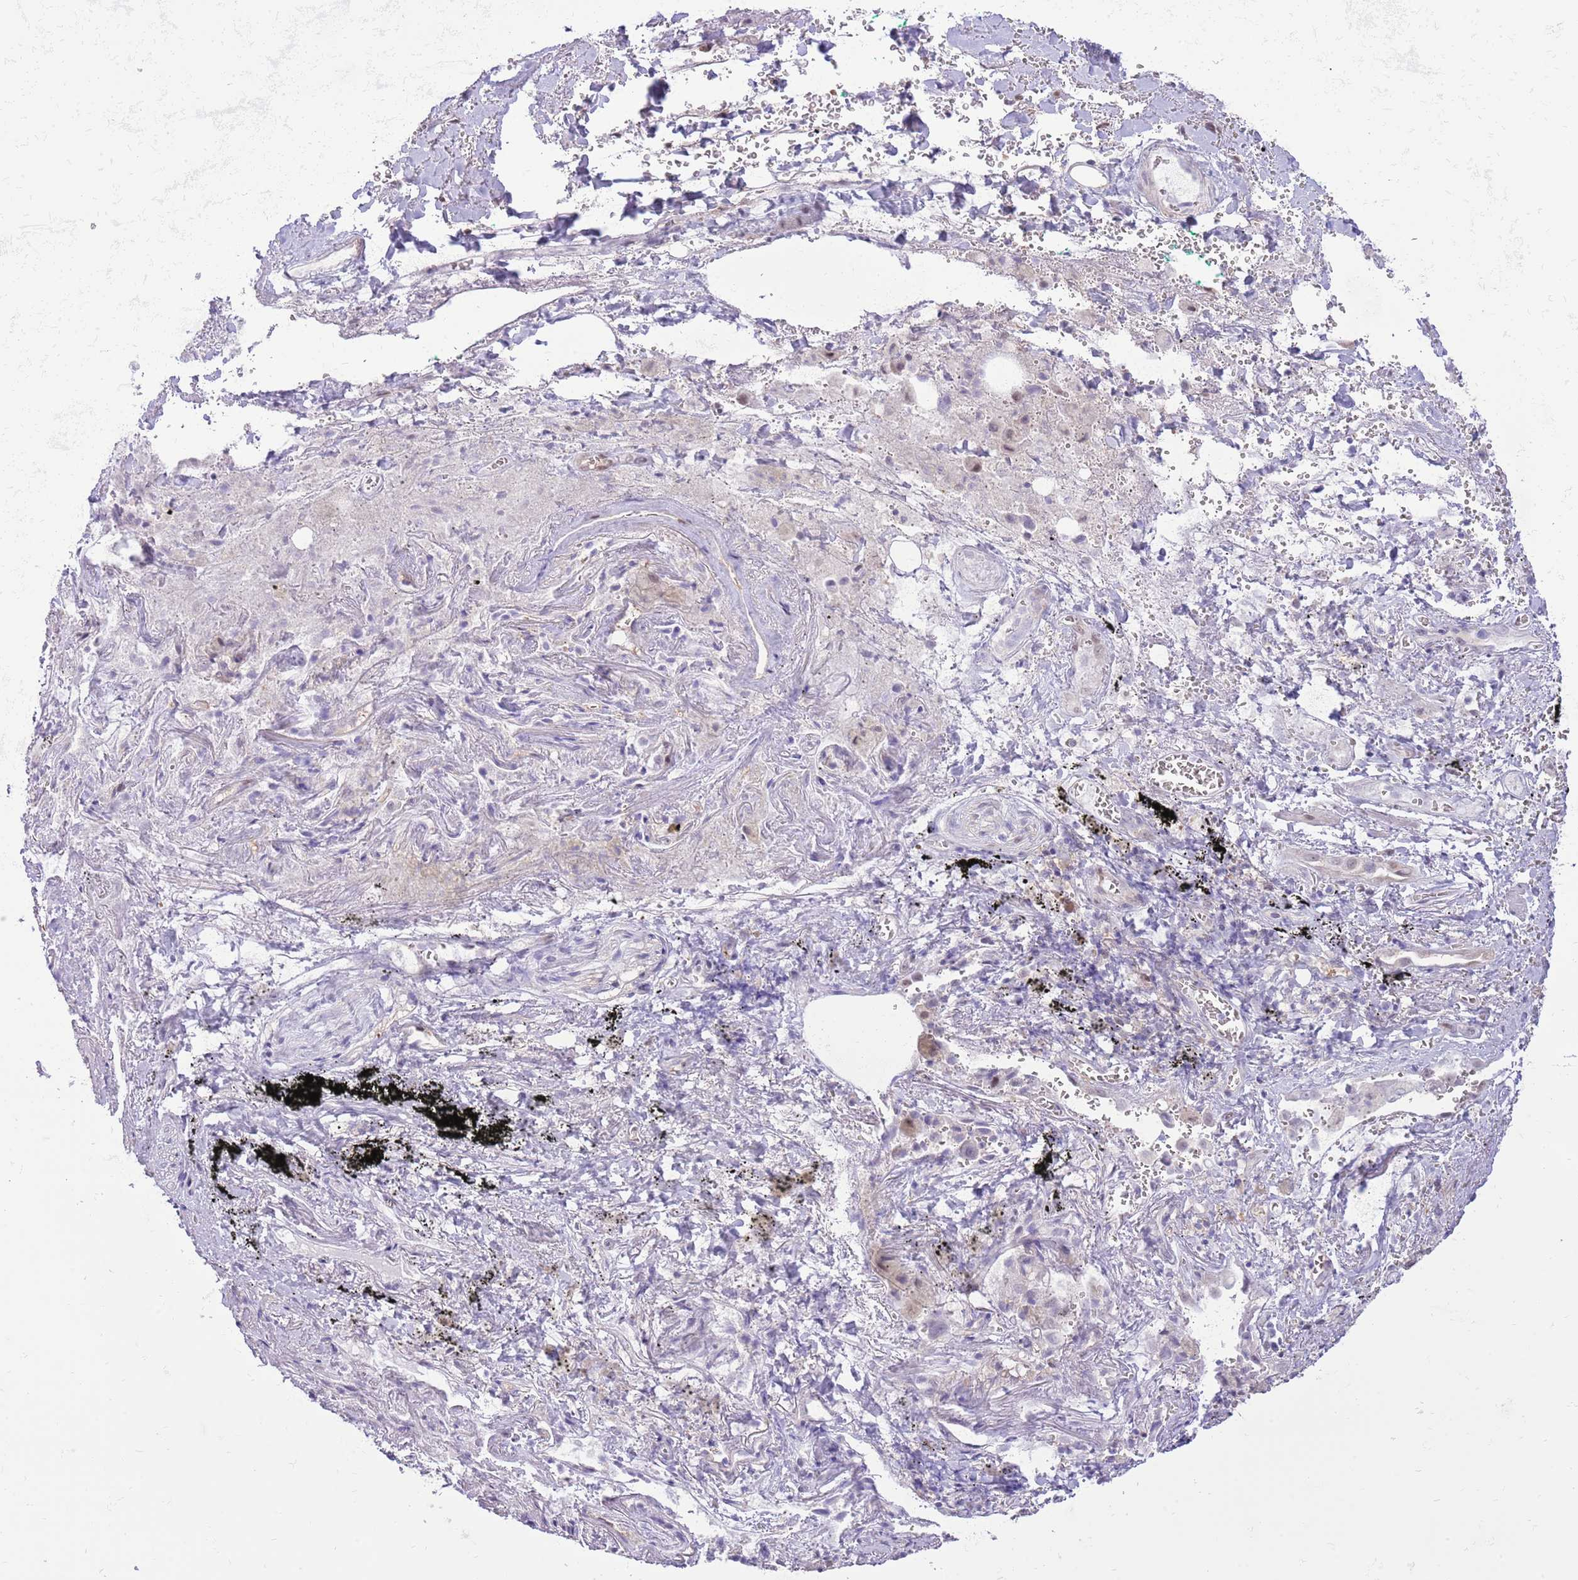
{"staining": {"intensity": "negative", "quantity": "none", "location": "none"}, "tissue": "adipose tissue", "cell_type": "Adipocytes", "image_type": "normal", "snomed": [{"axis": "morphology", "description": "Normal tissue, NOS"}, {"axis": "topography", "description": "Cartilage tissue"}], "caption": "Histopathology image shows no protein expression in adipocytes of unremarkable adipose tissue. (DAB immunohistochemistry (IHC) with hematoxylin counter stain).", "gene": "NSFL1C", "patient": {"sex": "male", "age": 66}}